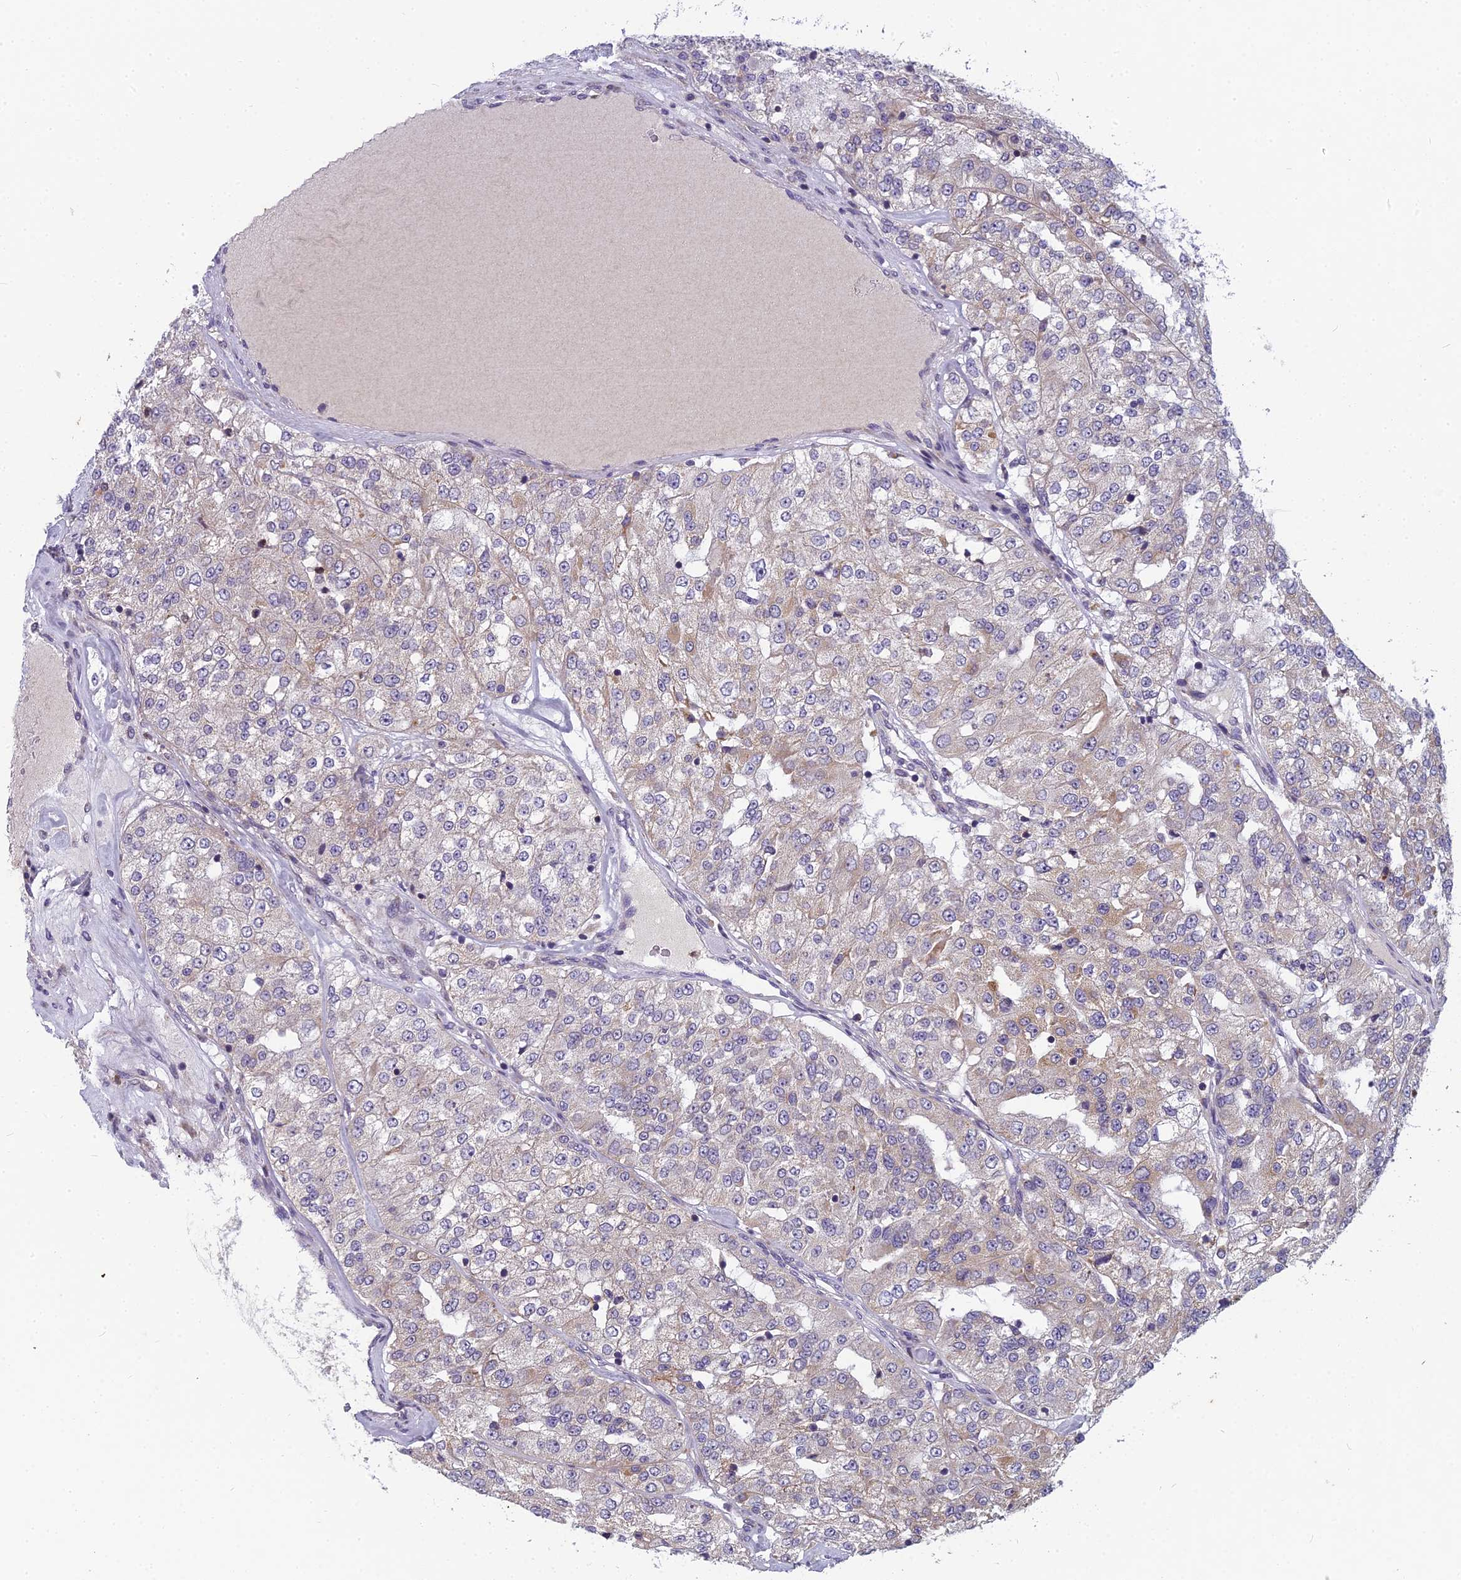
{"staining": {"intensity": "weak", "quantity": "<25%", "location": "cytoplasmic/membranous"}, "tissue": "renal cancer", "cell_type": "Tumor cells", "image_type": "cancer", "snomed": [{"axis": "morphology", "description": "Adenocarcinoma, NOS"}, {"axis": "topography", "description": "Kidney"}], "caption": "Renal adenocarcinoma stained for a protein using immunohistochemistry shows no positivity tumor cells.", "gene": "ENSG00000188897", "patient": {"sex": "female", "age": 63}}